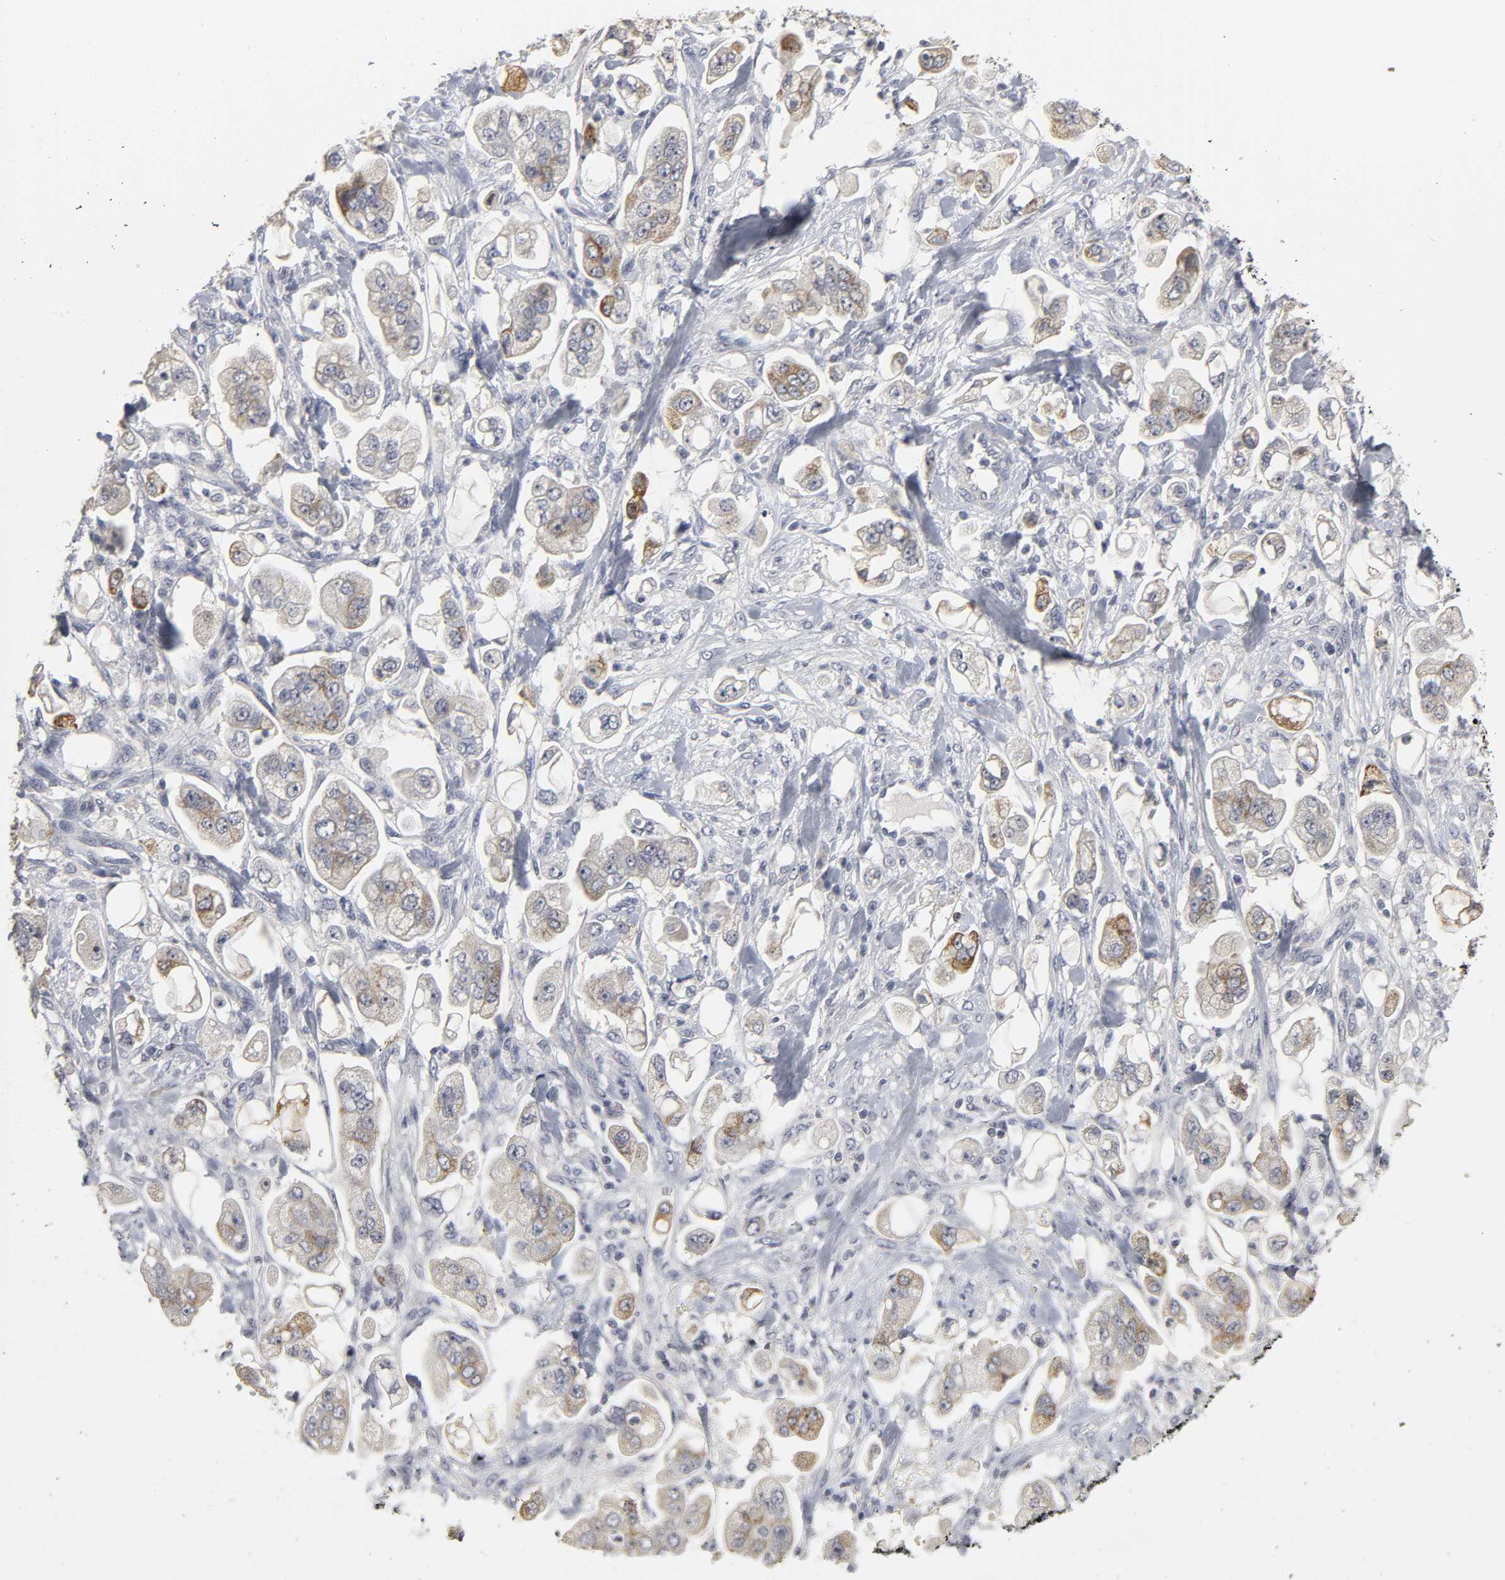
{"staining": {"intensity": "moderate", "quantity": ">75%", "location": "cytoplasmic/membranous"}, "tissue": "stomach cancer", "cell_type": "Tumor cells", "image_type": "cancer", "snomed": [{"axis": "morphology", "description": "Adenocarcinoma, NOS"}, {"axis": "topography", "description": "Stomach"}], "caption": "Adenocarcinoma (stomach) tissue shows moderate cytoplasmic/membranous expression in approximately >75% of tumor cells, visualized by immunohistochemistry.", "gene": "TCAP", "patient": {"sex": "male", "age": 62}}